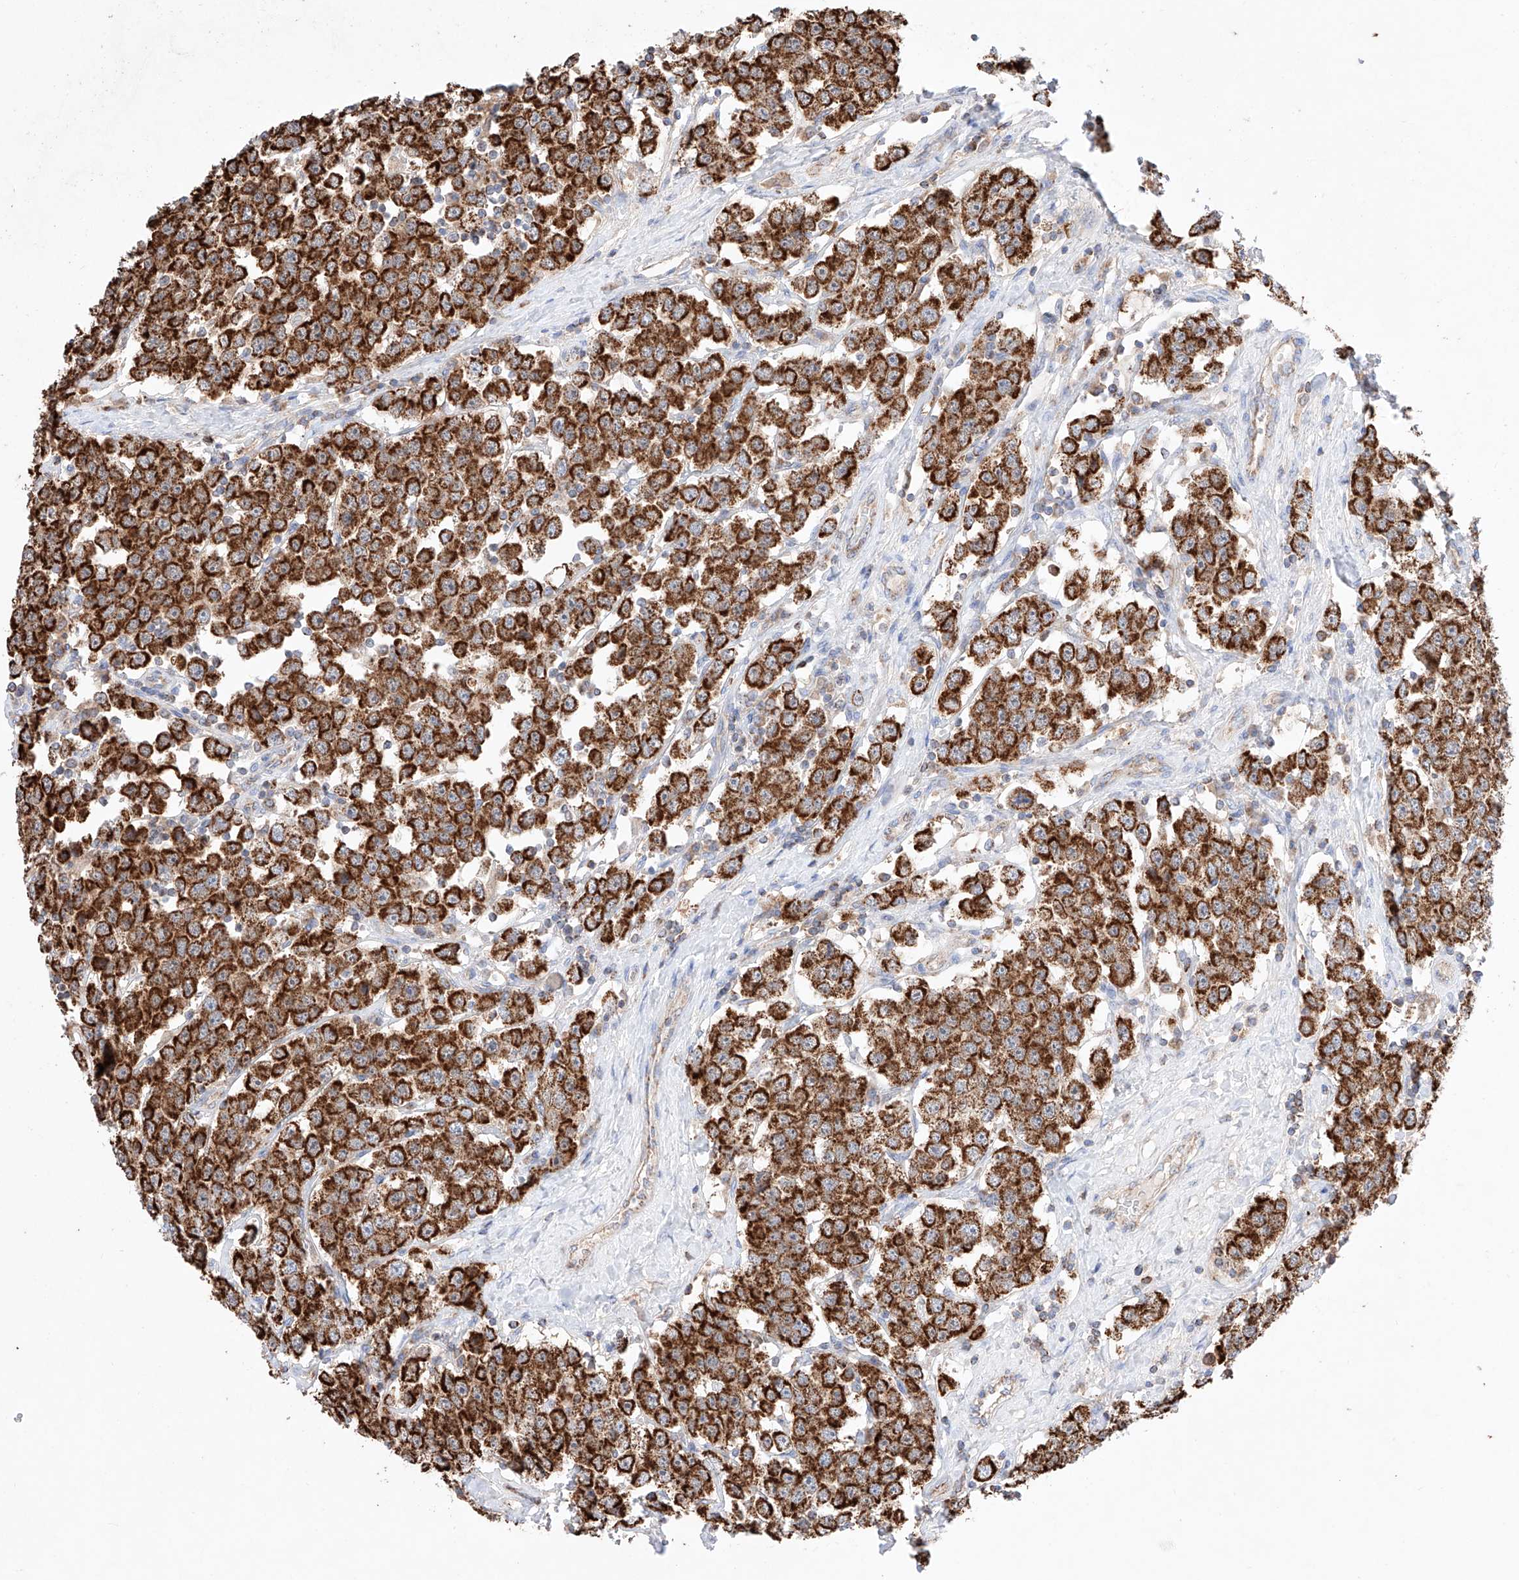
{"staining": {"intensity": "strong", "quantity": ">75%", "location": "cytoplasmic/membranous"}, "tissue": "testis cancer", "cell_type": "Tumor cells", "image_type": "cancer", "snomed": [{"axis": "morphology", "description": "Seminoma, NOS"}, {"axis": "topography", "description": "Testis"}], "caption": "Immunohistochemistry histopathology image of neoplastic tissue: human seminoma (testis) stained using immunohistochemistry shows high levels of strong protein expression localized specifically in the cytoplasmic/membranous of tumor cells, appearing as a cytoplasmic/membranous brown color.", "gene": "KTI12", "patient": {"sex": "male", "age": 28}}